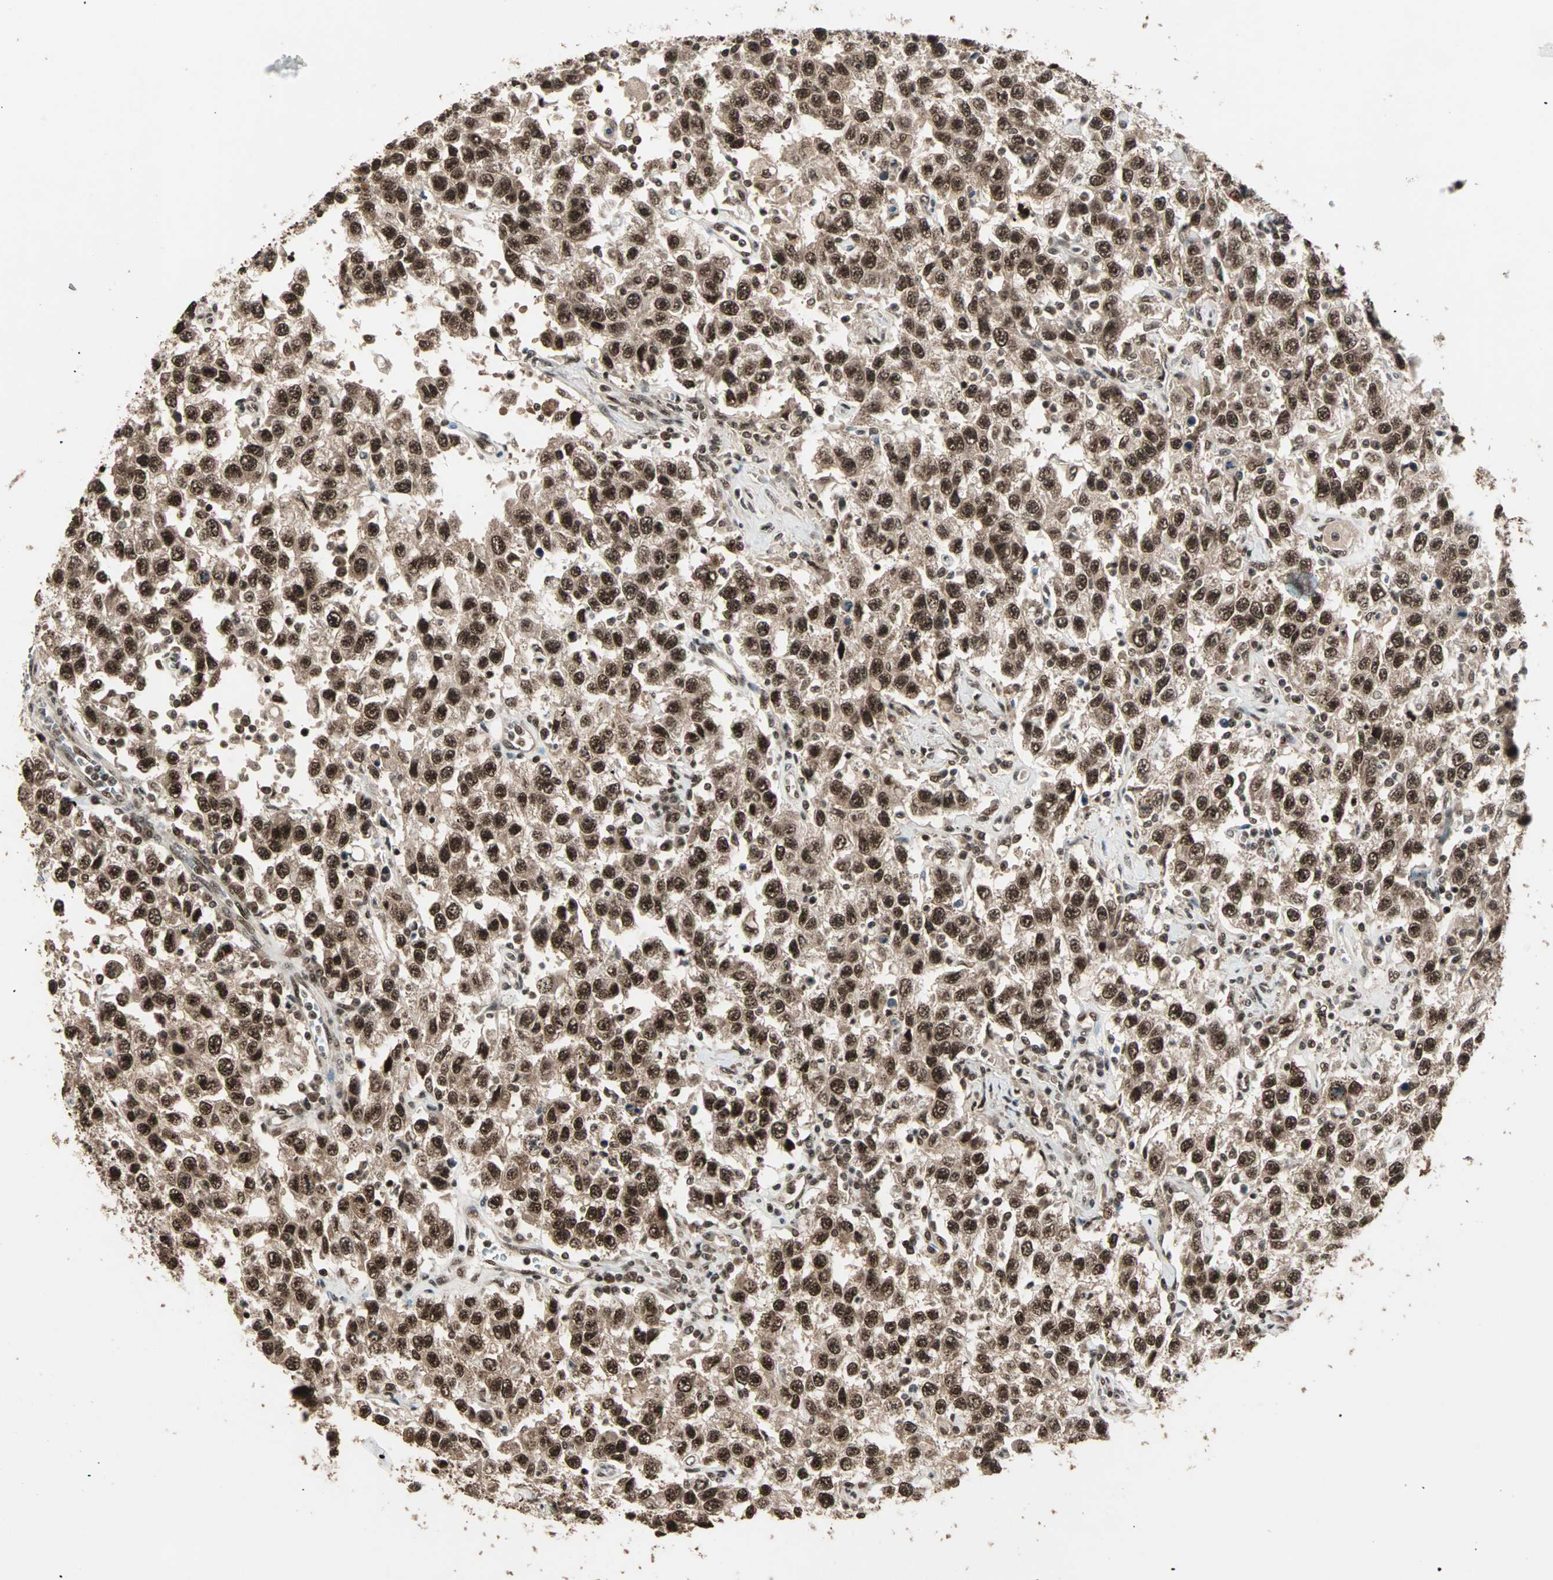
{"staining": {"intensity": "strong", "quantity": ">75%", "location": "cytoplasmic/membranous,nuclear"}, "tissue": "testis cancer", "cell_type": "Tumor cells", "image_type": "cancer", "snomed": [{"axis": "morphology", "description": "Seminoma, NOS"}, {"axis": "topography", "description": "Testis"}], "caption": "Strong cytoplasmic/membranous and nuclear protein staining is identified in approximately >75% of tumor cells in testis seminoma. The staining was performed using DAB (3,3'-diaminobenzidine) to visualize the protein expression in brown, while the nuclei were stained in blue with hematoxylin (Magnification: 20x).", "gene": "ZNF44", "patient": {"sex": "male", "age": 41}}